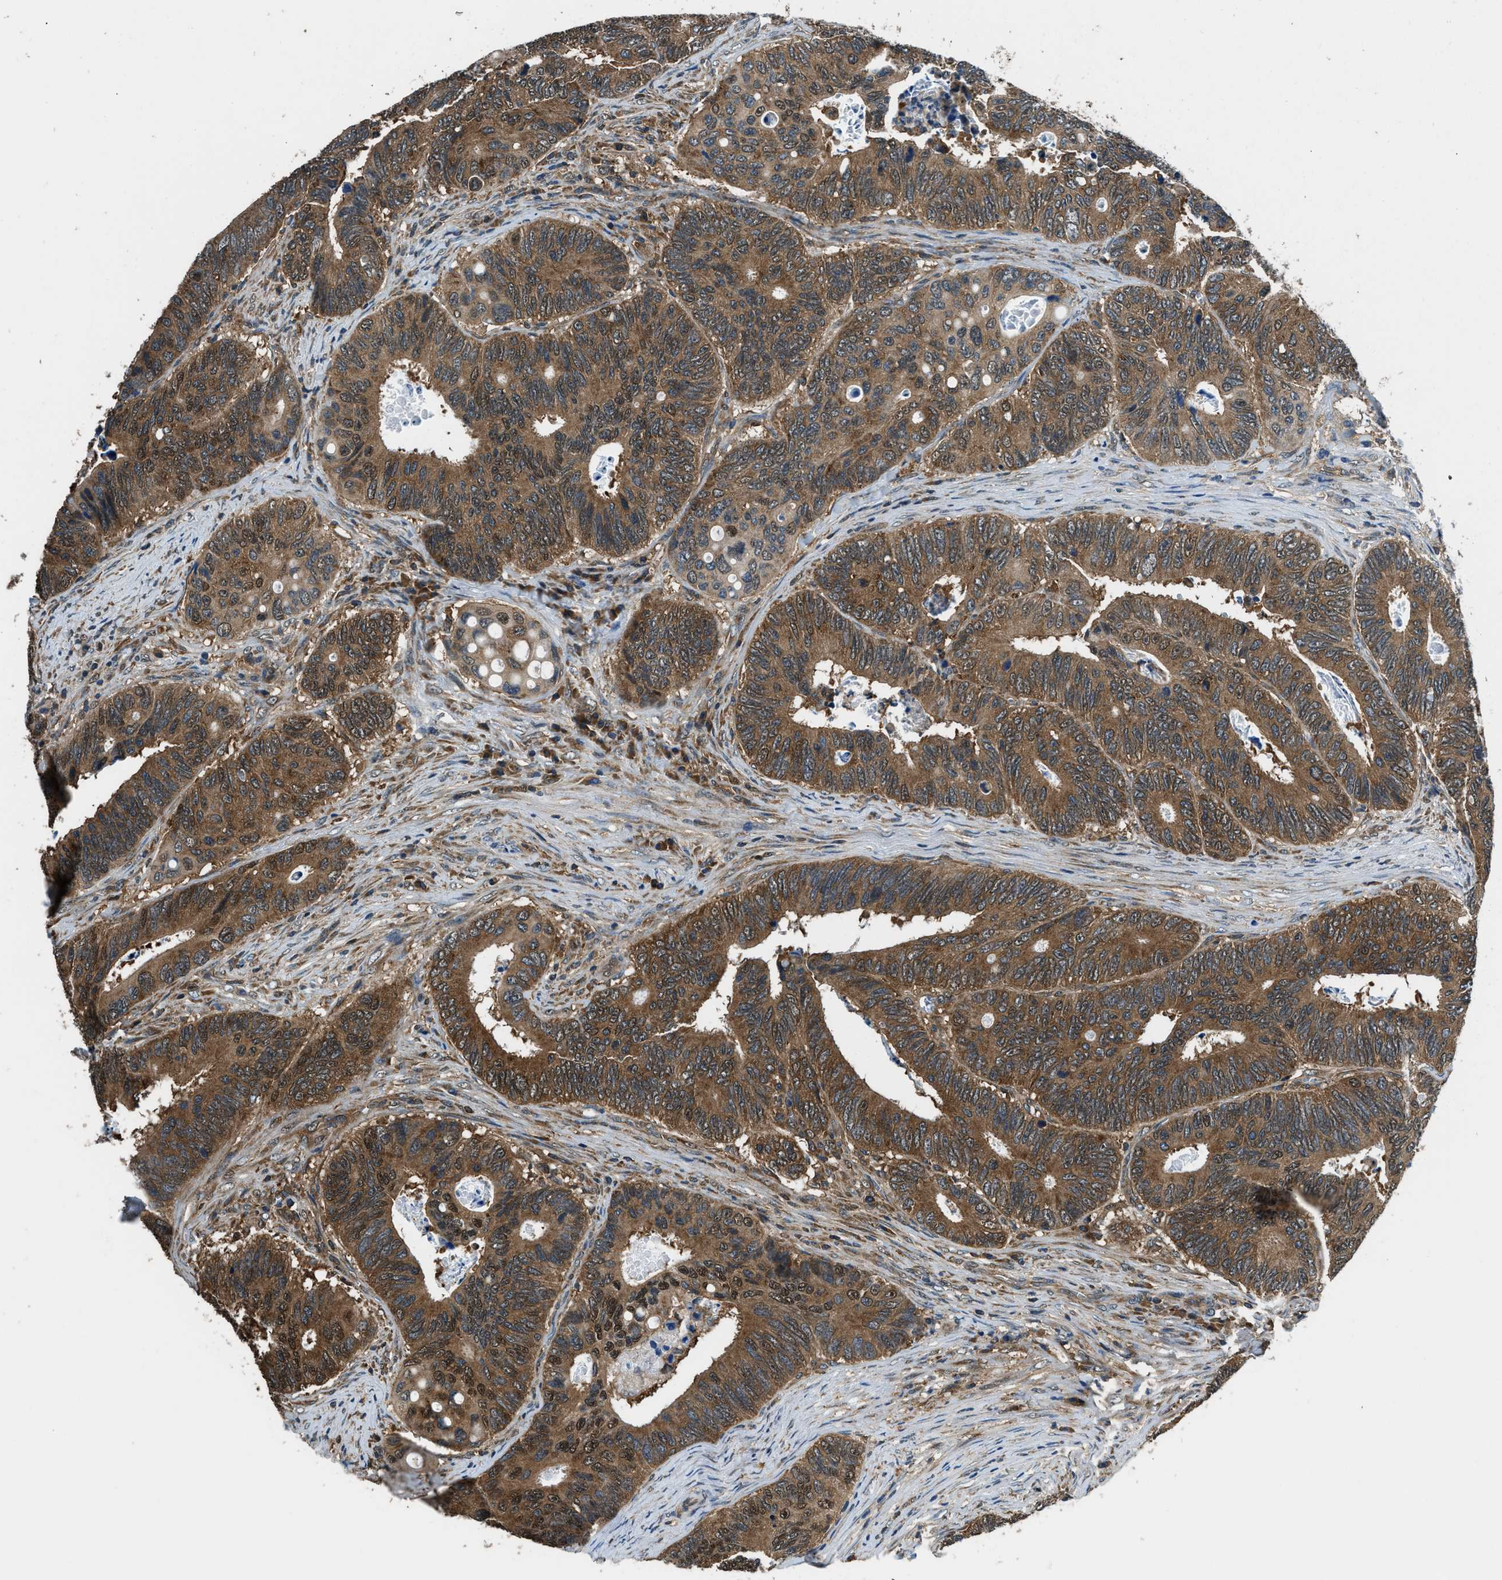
{"staining": {"intensity": "moderate", "quantity": ">75%", "location": "cytoplasmic/membranous"}, "tissue": "colorectal cancer", "cell_type": "Tumor cells", "image_type": "cancer", "snomed": [{"axis": "morphology", "description": "Inflammation, NOS"}, {"axis": "morphology", "description": "Adenocarcinoma, NOS"}, {"axis": "topography", "description": "Colon"}], "caption": "This image displays colorectal cancer stained with immunohistochemistry to label a protein in brown. The cytoplasmic/membranous of tumor cells show moderate positivity for the protein. Nuclei are counter-stained blue.", "gene": "ARFGAP2", "patient": {"sex": "male", "age": 72}}